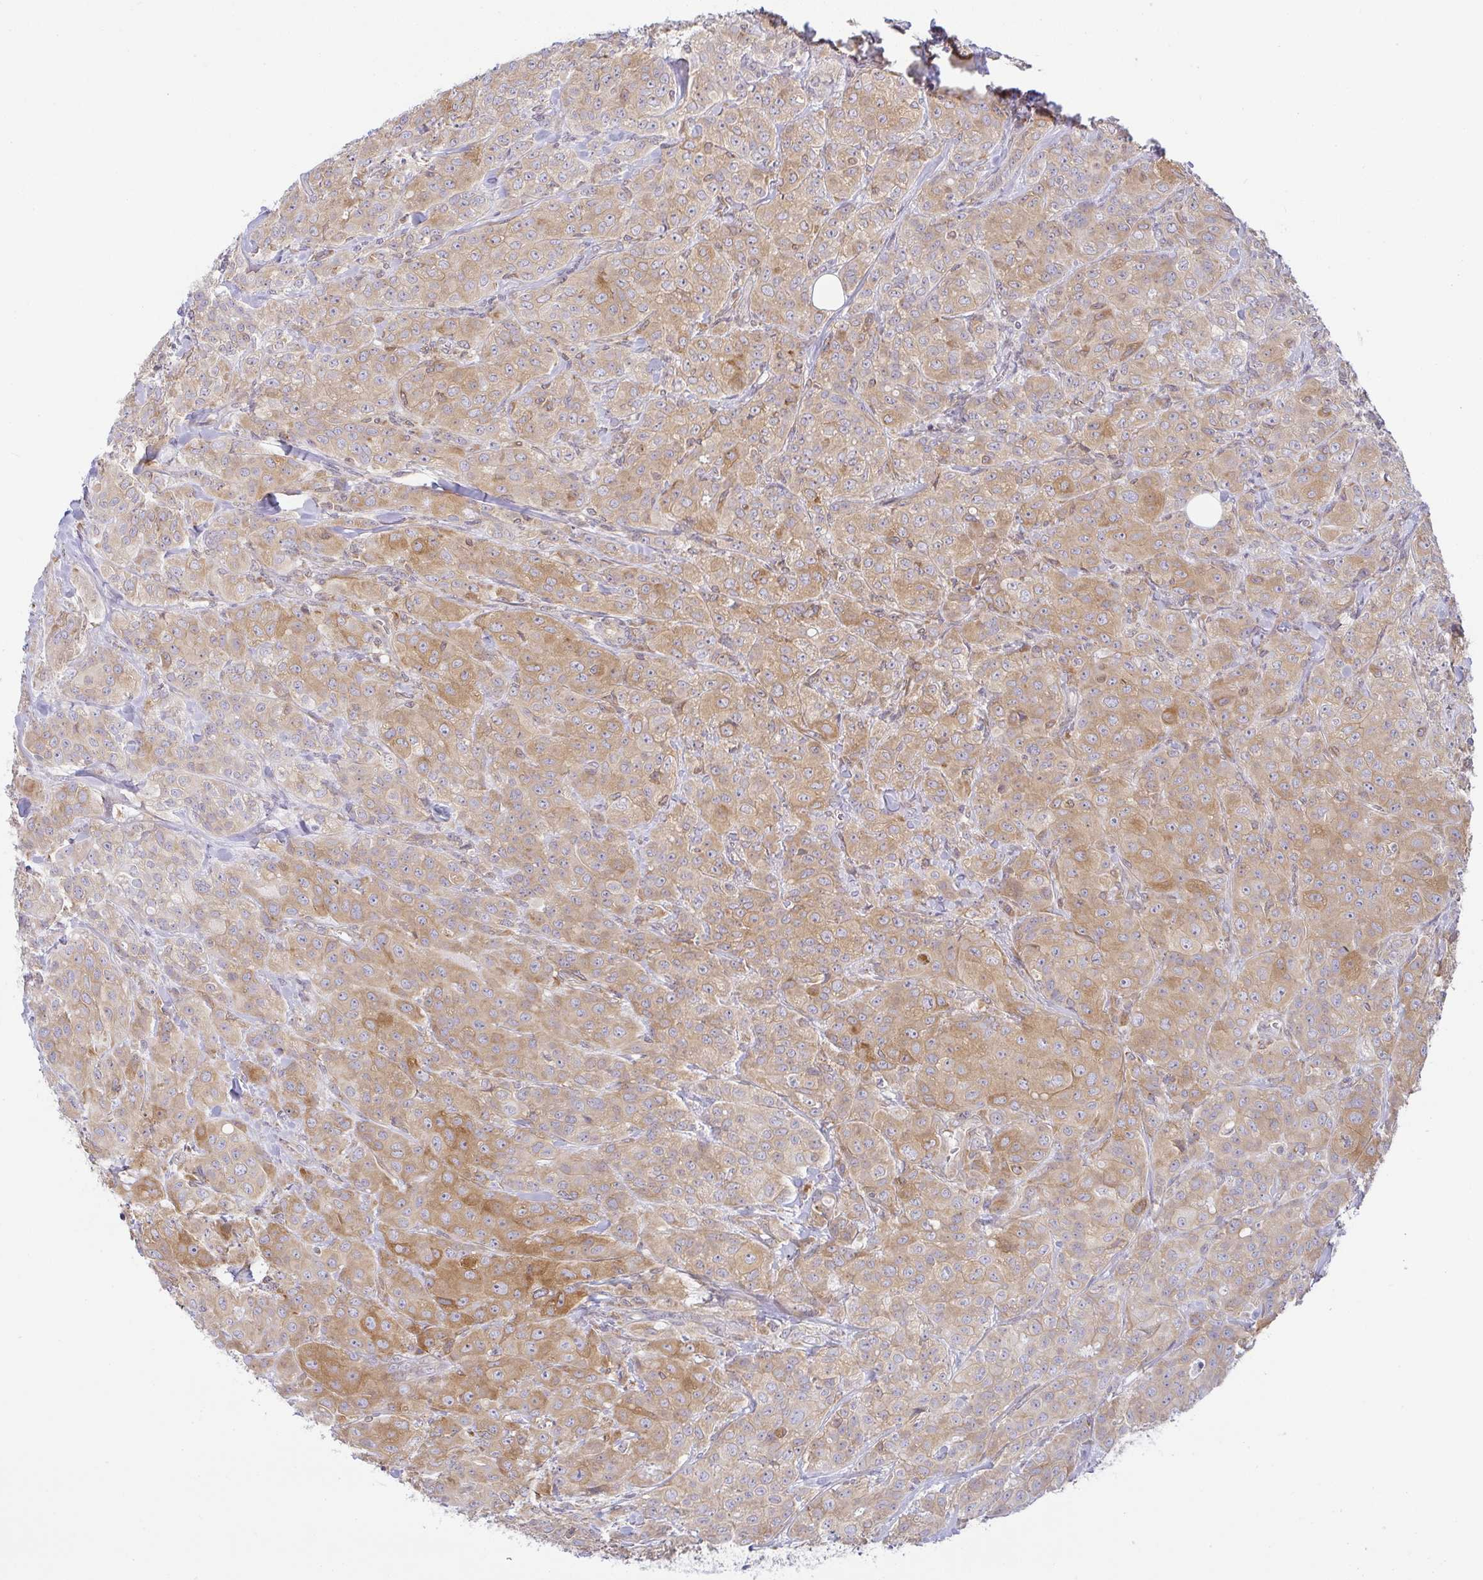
{"staining": {"intensity": "moderate", "quantity": "25%-75%", "location": "cytoplasmic/membranous"}, "tissue": "breast cancer", "cell_type": "Tumor cells", "image_type": "cancer", "snomed": [{"axis": "morphology", "description": "Normal tissue, NOS"}, {"axis": "morphology", "description": "Duct carcinoma"}, {"axis": "topography", "description": "Breast"}], "caption": "Protein expression analysis of breast cancer shows moderate cytoplasmic/membranous staining in about 25%-75% of tumor cells.", "gene": "DERL2", "patient": {"sex": "female", "age": 43}}